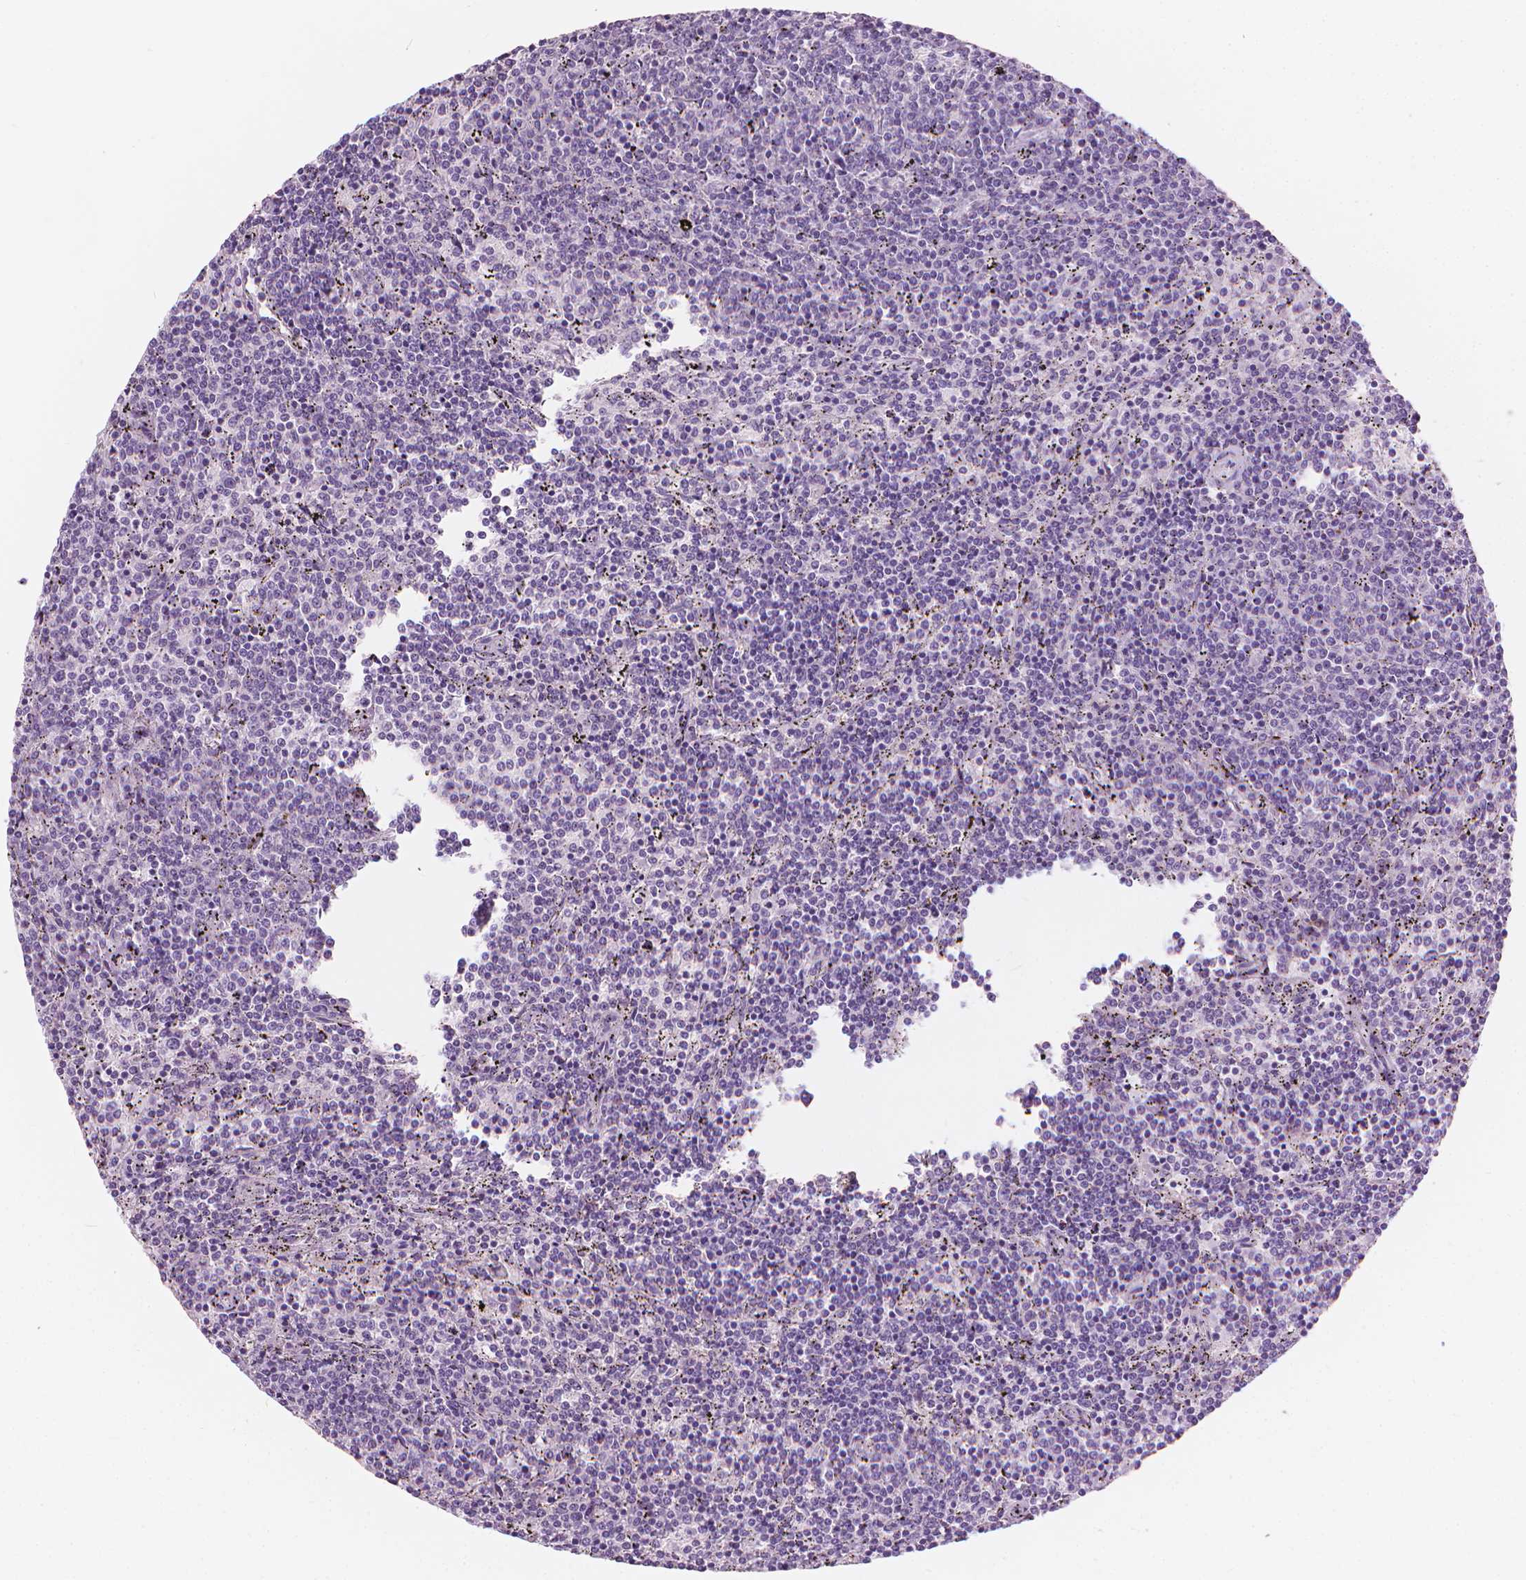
{"staining": {"intensity": "negative", "quantity": "none", "location": "none"}, "tissue": "lymphoma", "cell_type": "Tumor cells", "image_type": "cancer", "snomed": [{"axis": "morphology", "description": "Malignant lymphoma, non-Hodgkin's type, Low grade"}, {"axis": "topography", "description": "Spleen"}], "caption": "An image of human lymphoma is negative for staining in tumor cells.", "gene": "GPRC5A", "patient": {"sex": "female", "age": 50}}